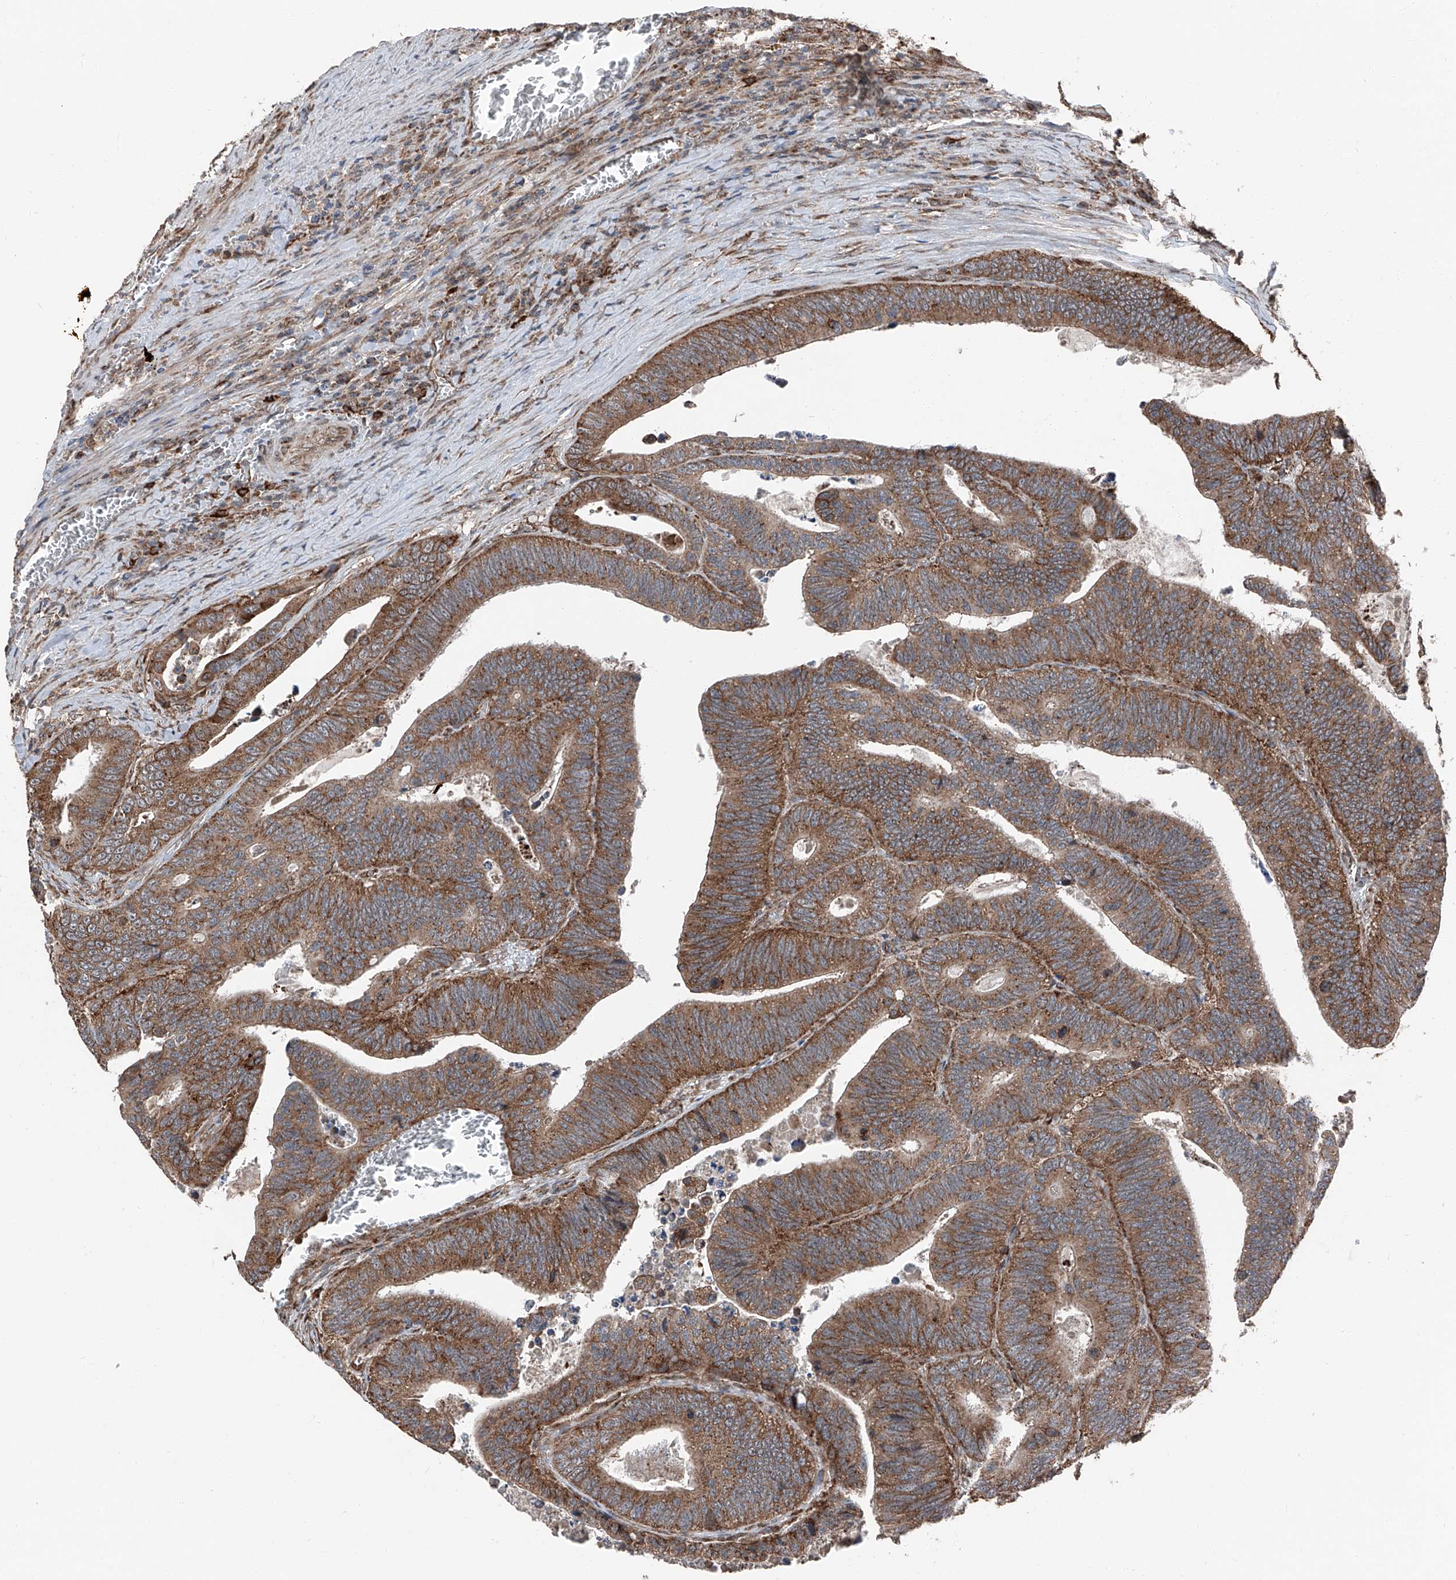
{"staining": {"intensity": "strong", "quantity": ">75%", "location": "cytoplasmic/membranous"}, "tissue": "colorectal cancer", "cell_type": "Tumor cells", "image_type": "cancer", "snomed": [{"axis": "morphology", "description": "Inflammation, NOS"}, {"axis": "morphology", "description": "Adenocarcinoma, NOS"}, {"axis": "topography", "description": "Colon"}], "caption": "IHC staining of adenocarcinoma (colorectal), which reveals high levels of strong cytoplasmic/membranous staining in about >75% of tumor cells indicating strong cytoplasmic/membranous protein positivity. The staining was performed using DAB (brown) for protein detection and nuclei were counterstained in hematoxylin (blue).", "gene": "LIMK1", "patient": {"sex": "male", "age": 72}}